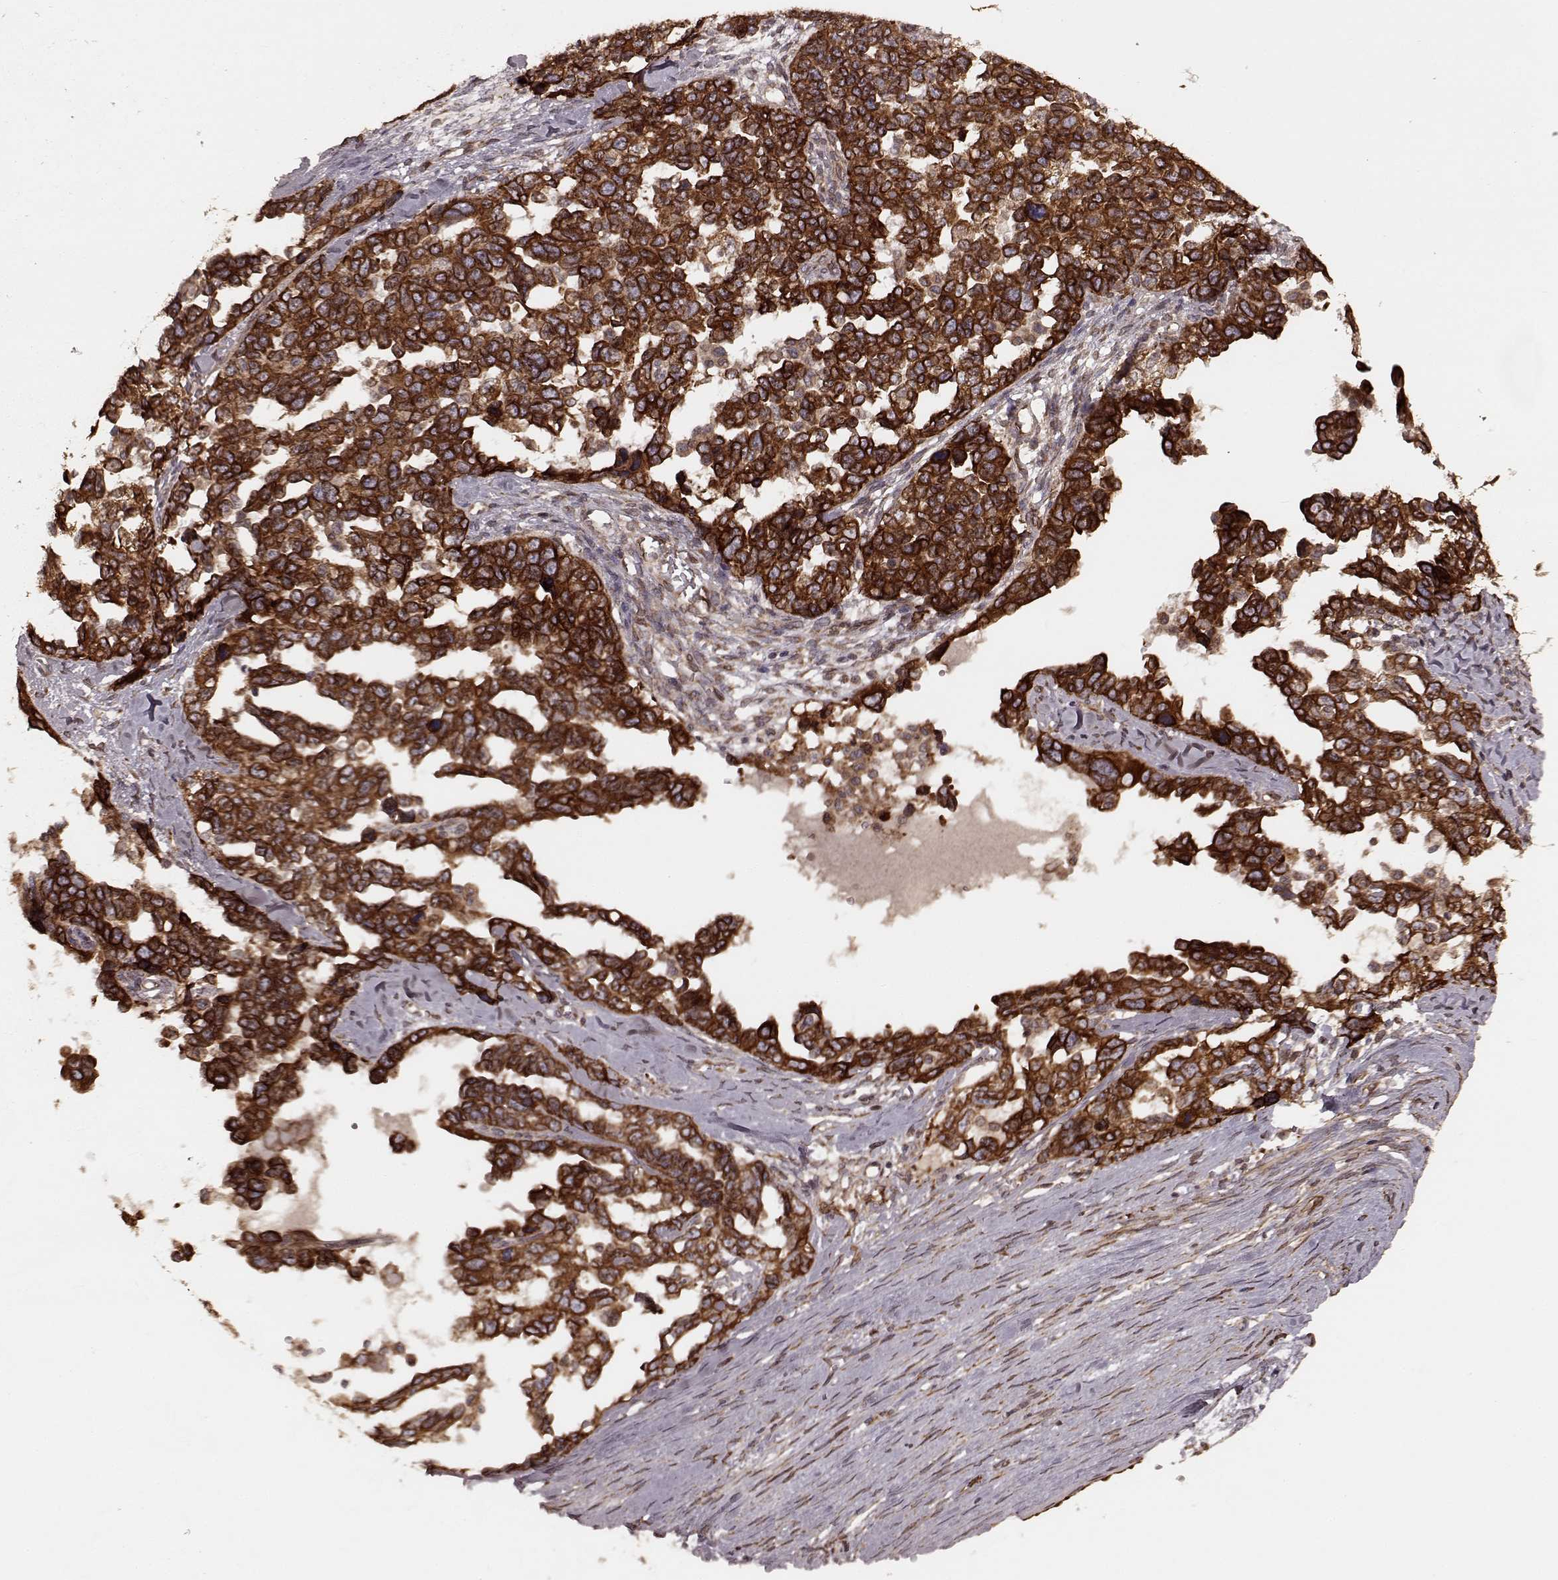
{"staining": {"intensity": "strong", "quantity": ">75%", "location": "cytoplasmic/membranous"}, "tissue": "ovarian cancer", "cell_type": "Tumor cells", "image_type": "cancer", "snomed": [{"axis": "morphology", "description": "Cystadenocarcinoma, serous, NOS"}, {"axis": "topography", "description": "Ovary"}], "caption": "Serous cystadenocarcinoma (ovarian) stained with DAB (3,3'-diaminobenzidine) IHC demonstrates high levels of strong cytoplasmic/membranous expression in approximately >75% of tumor cells.", "gene": "AGPAT1", "patient": {"sex": "female", "age": 69}}